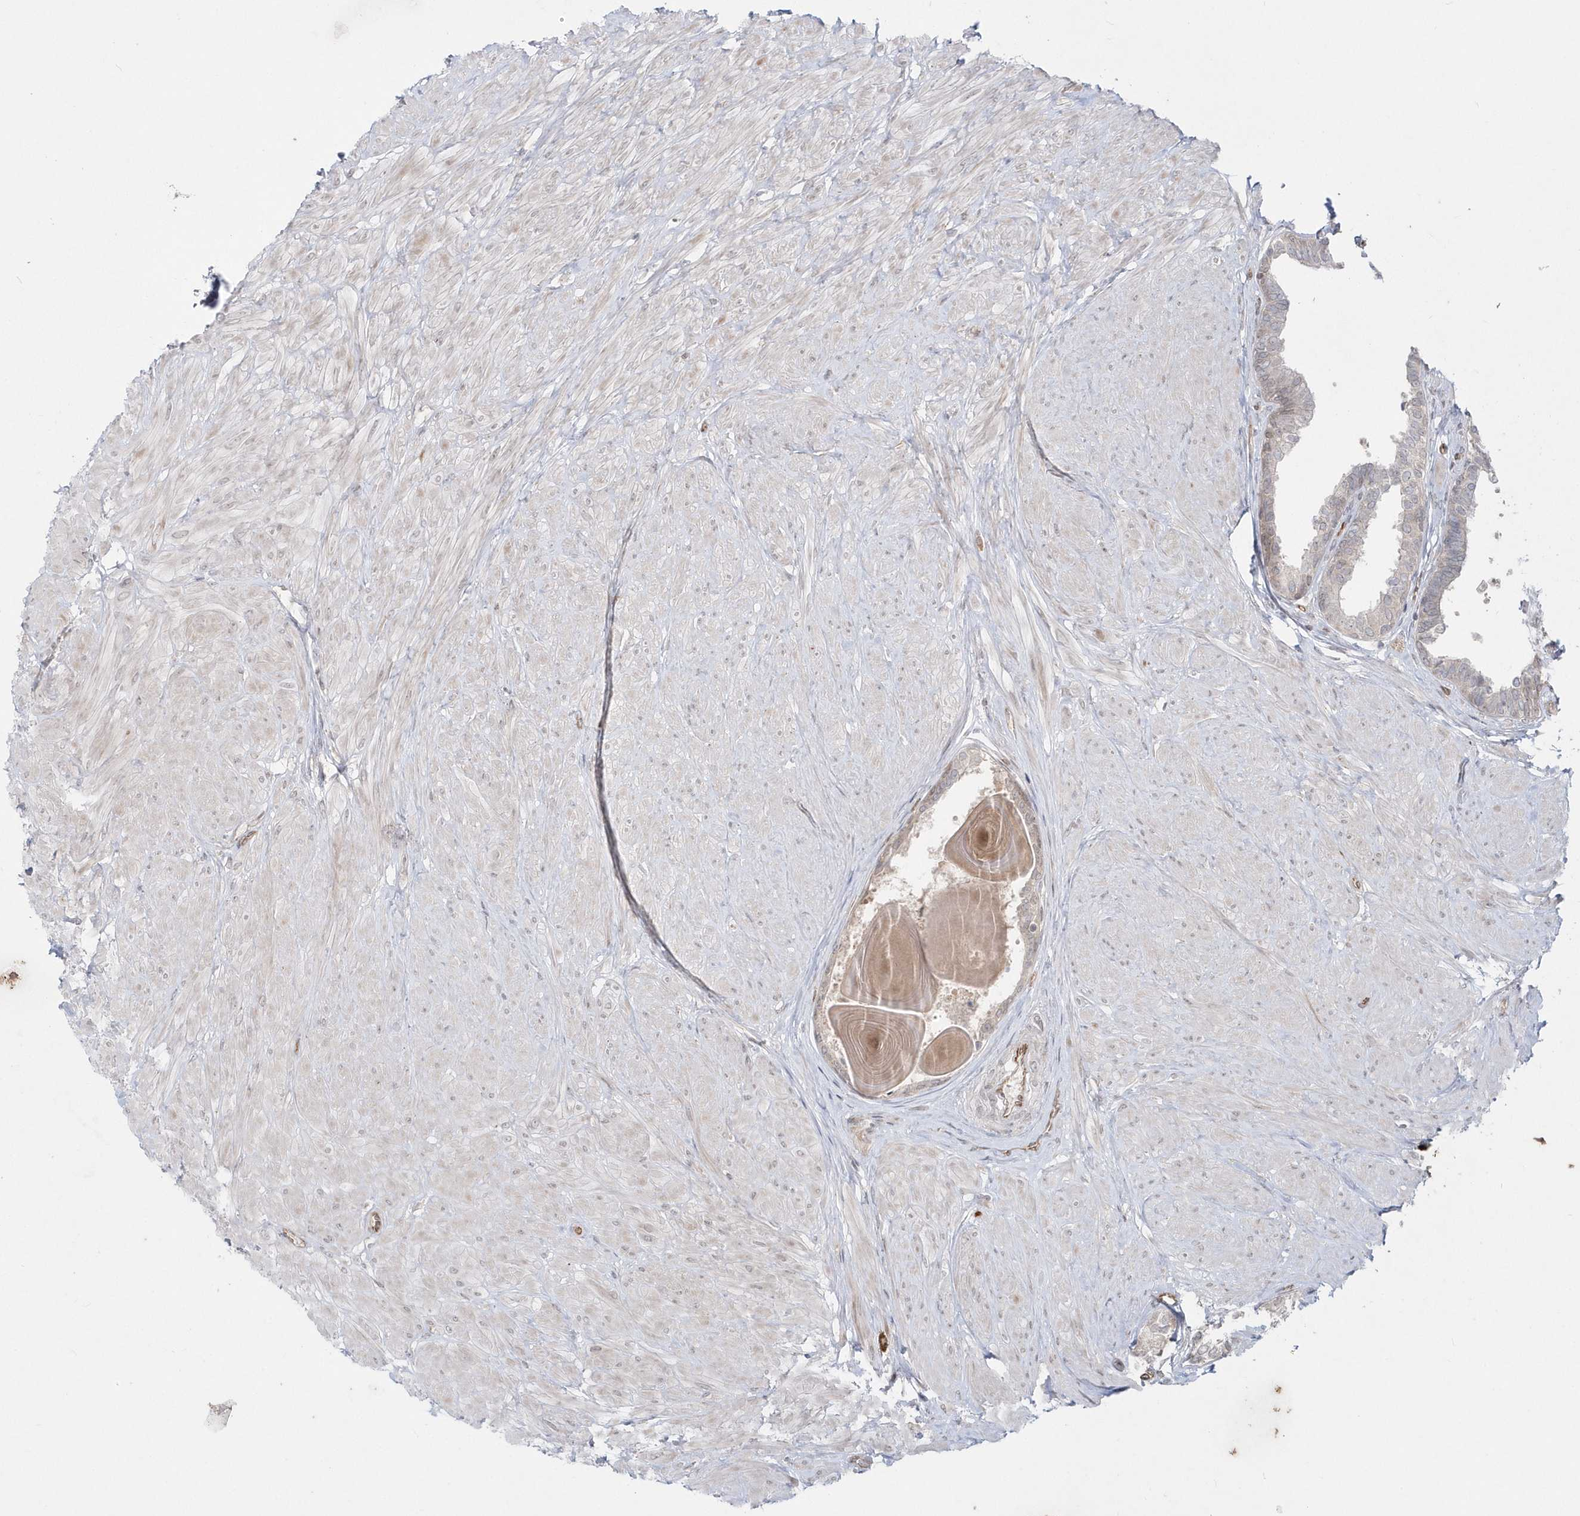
{"staining": {"intensity": "weak", "quantity": "<25%", "location": "cytoplasmic/membranous"}, "tissue": "prostate", "cell_type": "Glandular cells", "image_type": "normal", "snomed": [{"axis": "morphology", "description": "Normal tissue, NOS"}, {"axis": "topography", "description": "Prostate"}], "caption": "IHC of benign human prostate reveals no positivity in glandular cells.", "gene": "DHX57", "patient": {"sex": "male", "age": 48}}